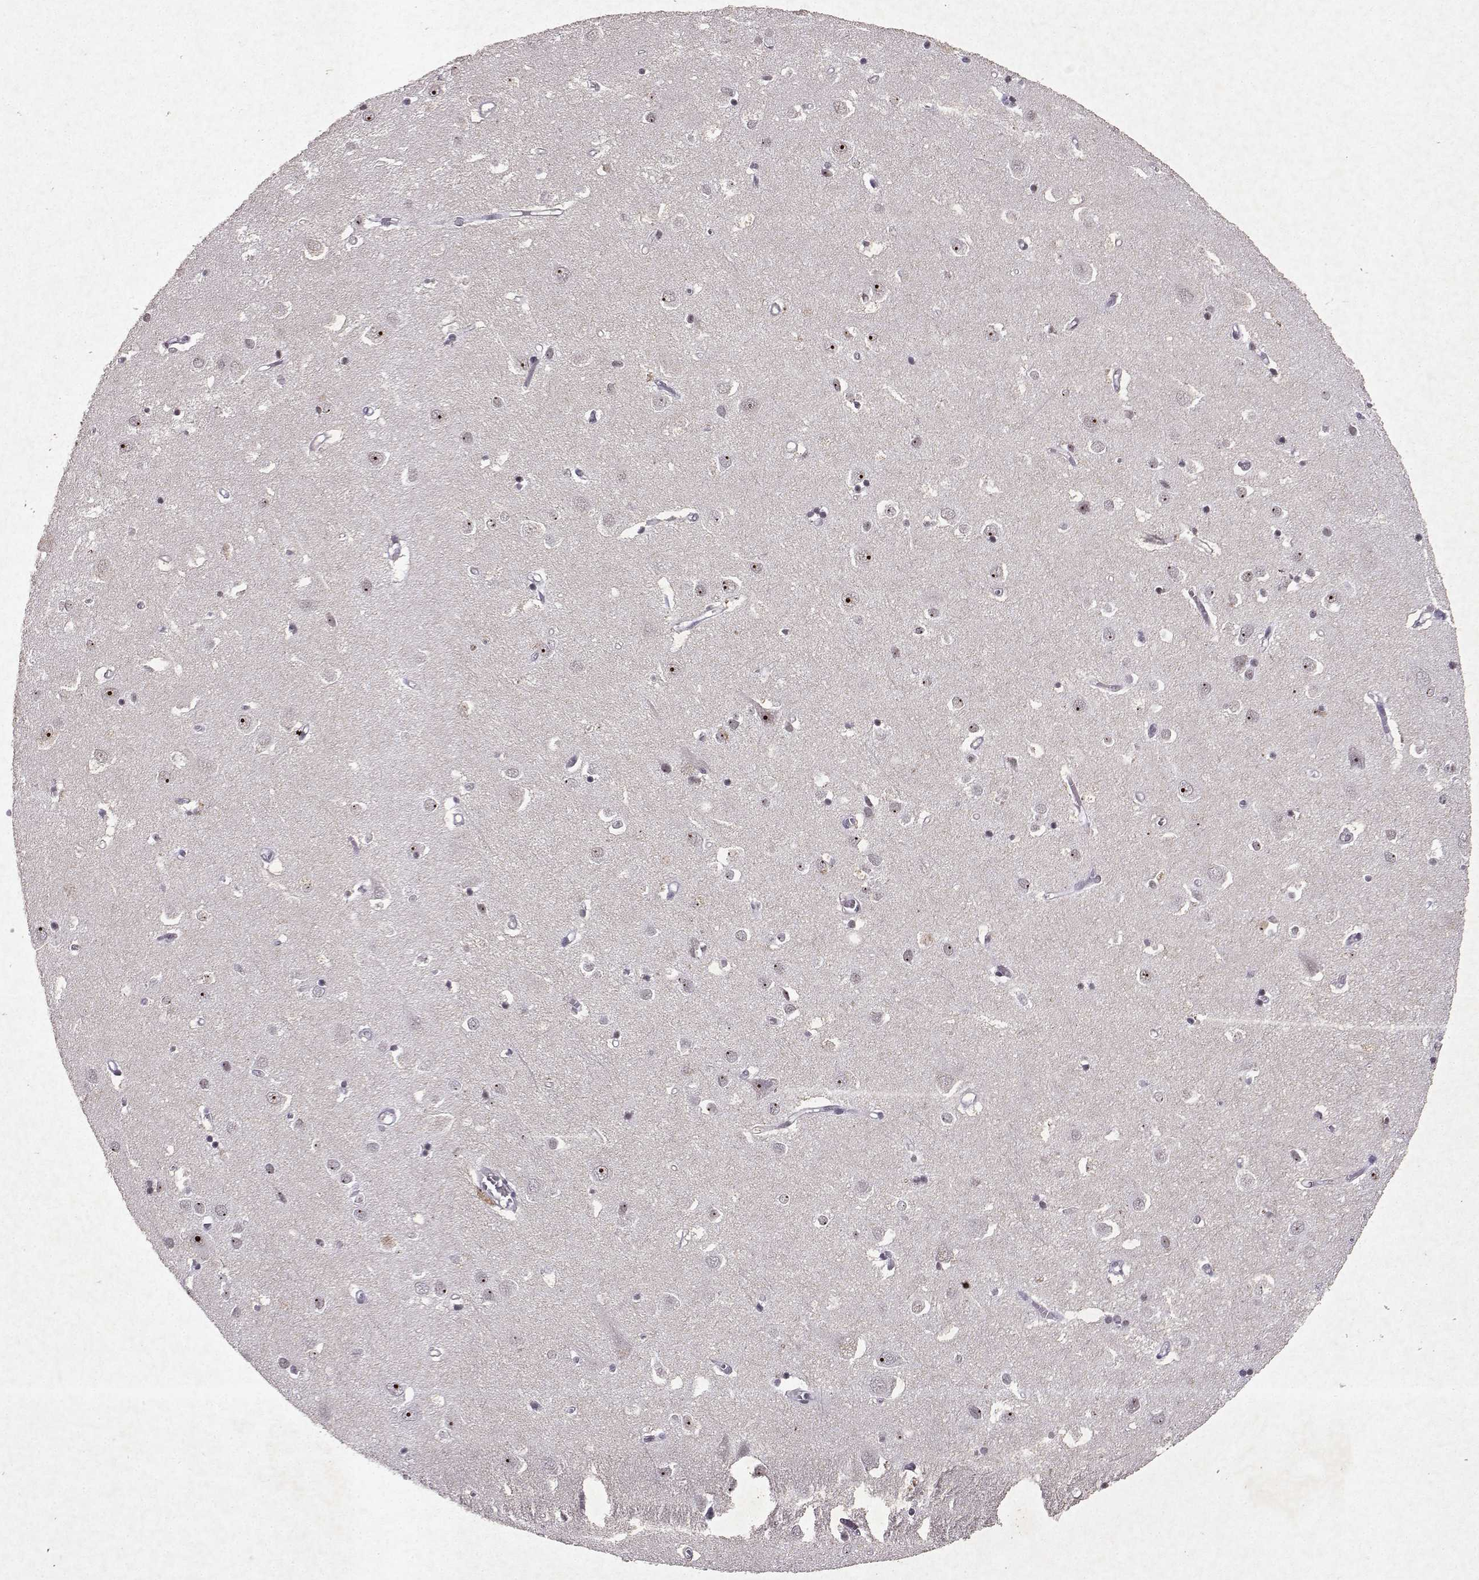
{"staining": {"intensity": "negative", "quantity": "none", "location": "none"}, "tissue": "cerebral cortex", "cell_type": "Endothelial cells", "image_type": "normal", "snomed": [{"axis": "morphology", "description": "Normal tissue, NOS"}, {"axis": "topography", "description": "Cerebral cortex"}], "caption": "This is an immunohistochemistry (IHC) histopathology image of normal cerebral cortex. There is no staining in endothelial cells.", "gene": "DDX56", "patient": {"sex": "male", "age": 70}}